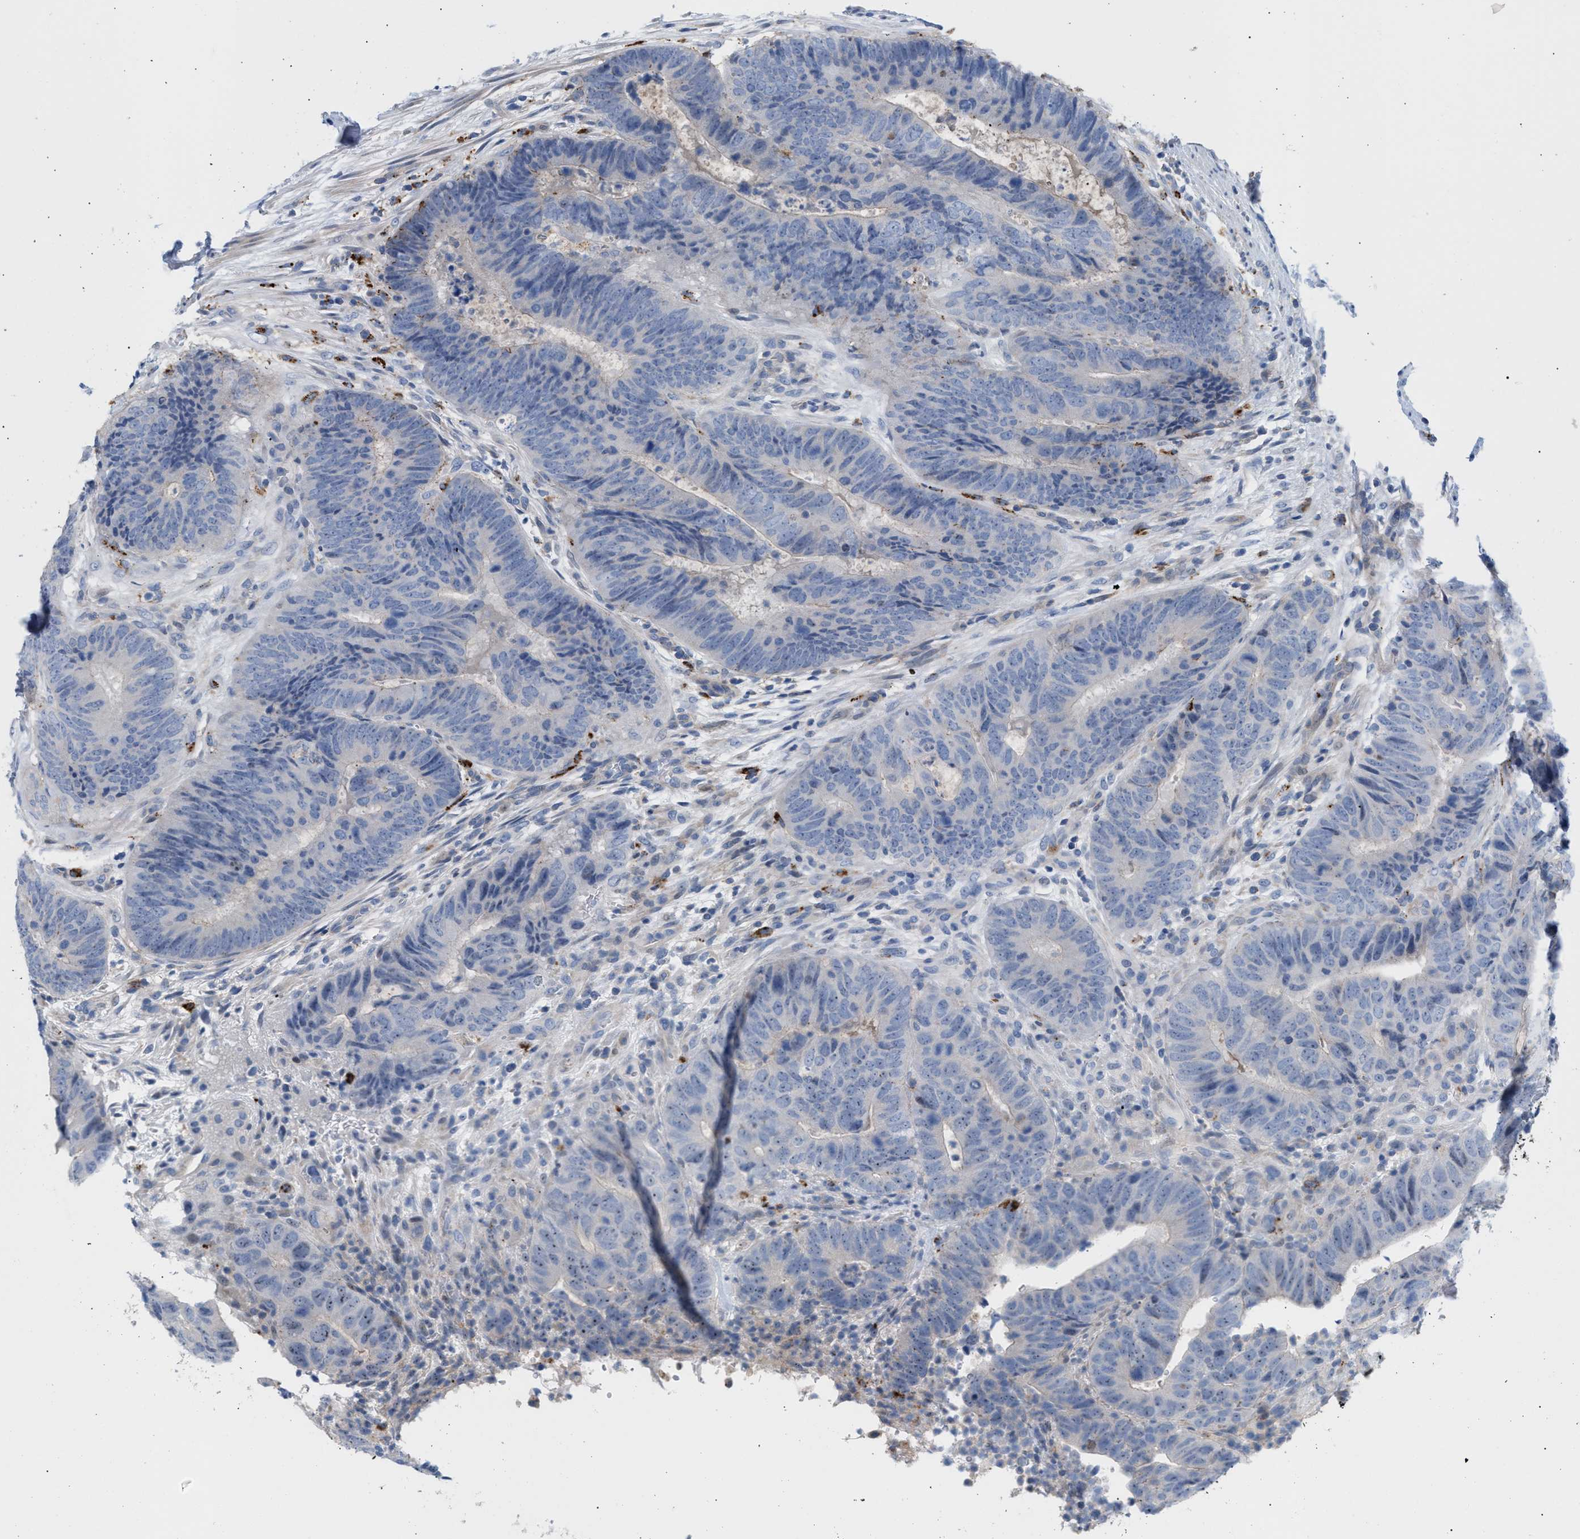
{"staining": {"intensity": "negative", "quantity": "none", "location": "none"}, "tissue": "colorectal cancer", "cell_type": "Tumor cells", "image_type": "cancer", "snomed": [{"axis": "morphology", "description": "Adenocarcinoma, NOS"}, {"axis": "topography", "description": "Colon"}], "caption": "Histopathology image shows no protein staining in tumor cells of colorectal cancer (adenocarcinoma) tissue.", "gene": "MBTD1", "patient": {"sex": "male", "age": 56}}